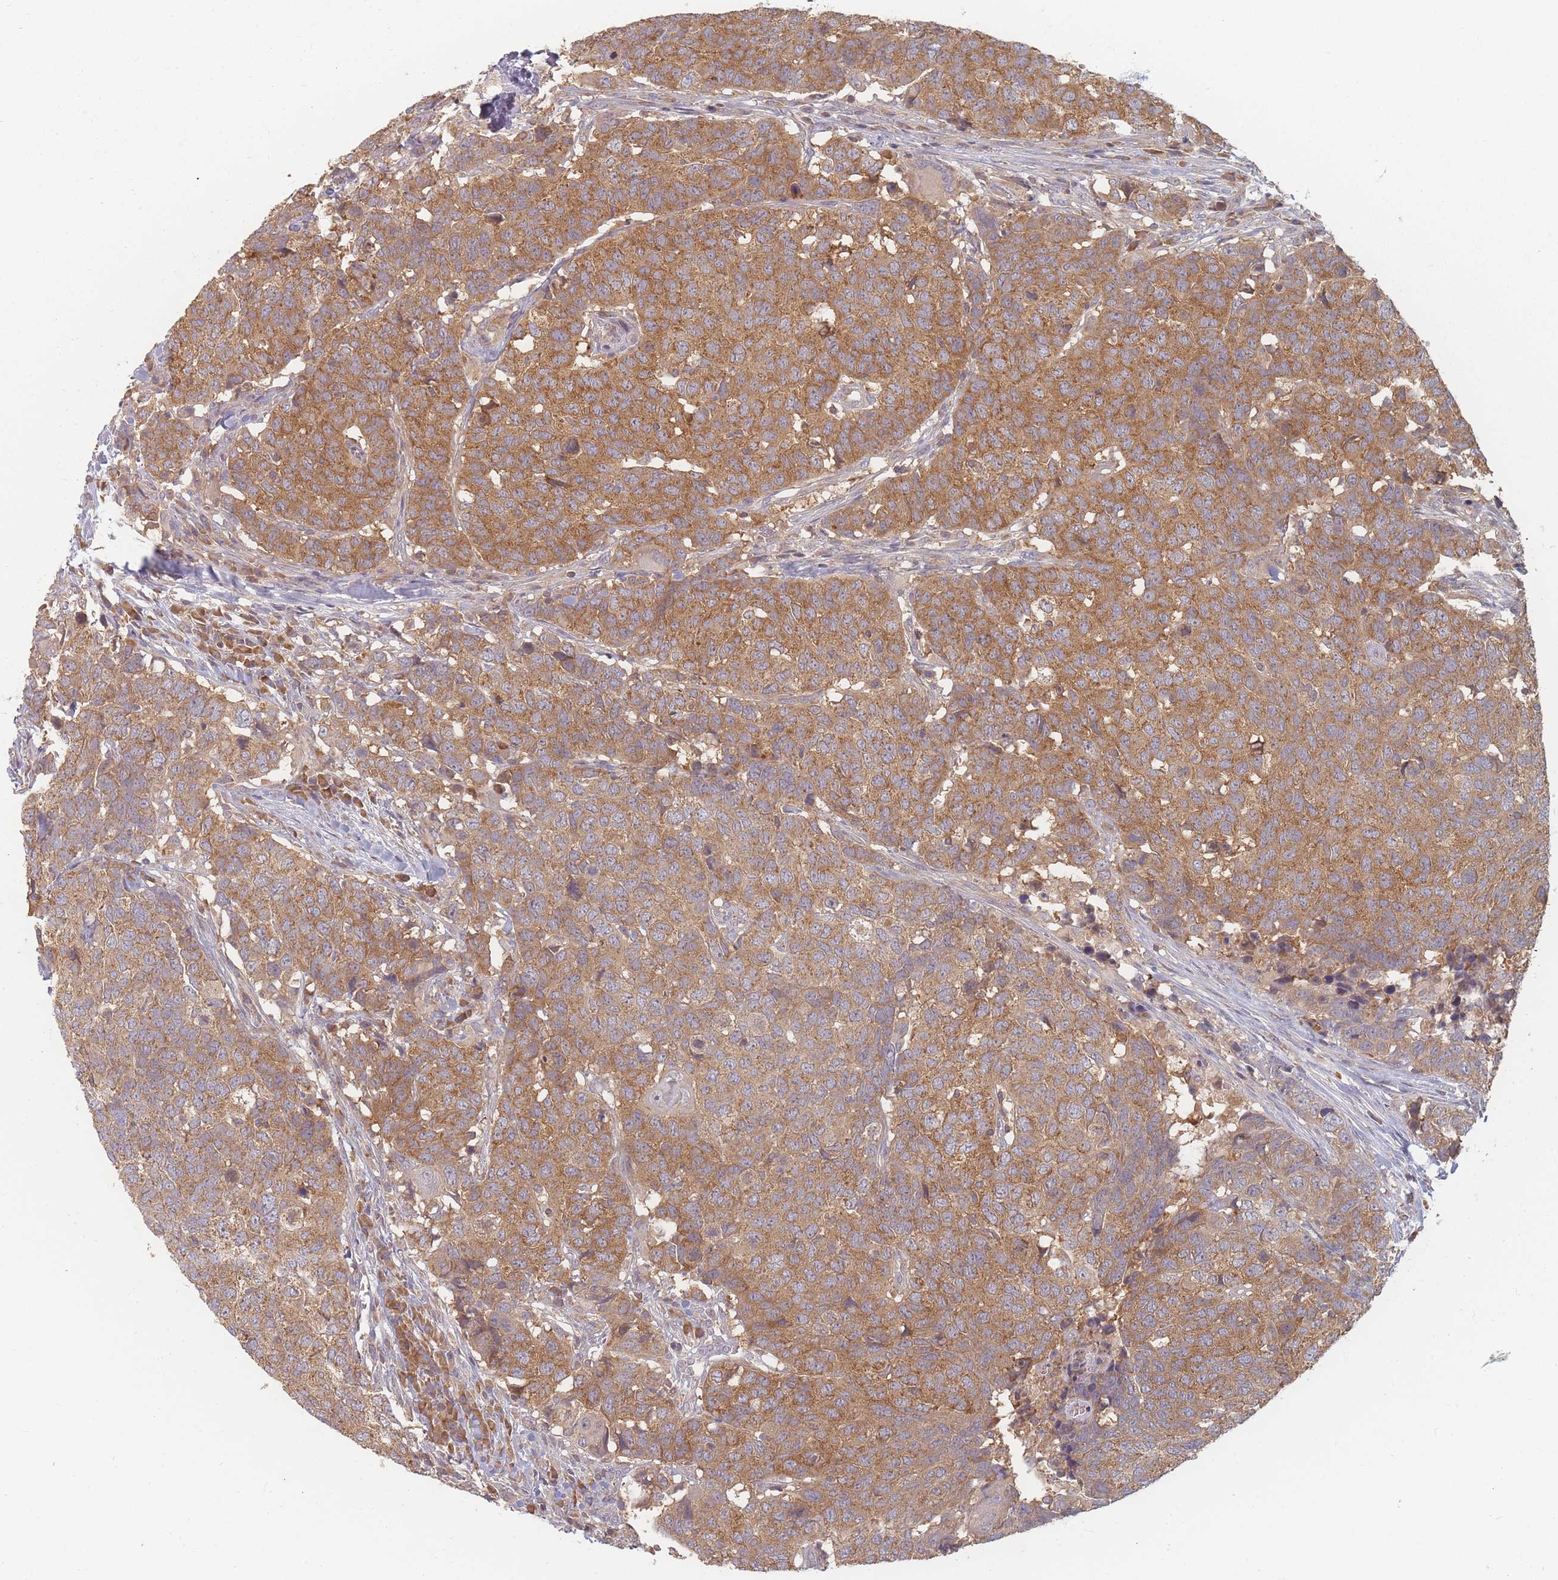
{"staining": {"intensity": "moderate", "quantity": ">75%", "location": "cytoplasmic/membranous"}, "tissue": "head and neck cancer", "cell_type": "Tumor cells", "image_type": "cancer", "snomed": [{"axis": "morphology", "description": "Normal tissue, NOS"}, {"axis": "morphology", "description": "Squamous cell carcinoma, NOS"}, {"axis": "topography", "description": "Skeletal muscle"}, {"axis": "topography", "description": "Vascular tissue"}, {"axis": "topography", "description": "Peripheral nerve tissue"}, {"axis": "topography", "description": "Head-Neck"}], "caption": "Immunohistochemistry (IHC) image of human squamous cell carcinoma (head and neck) stained for a protein (brown), which displays medium levels of moderate cytoplasmic/membranous staining in approximately >75% of tumor cells.", "gene": "SLC35F3", "patient": {"sex": "male", "age": 66}}